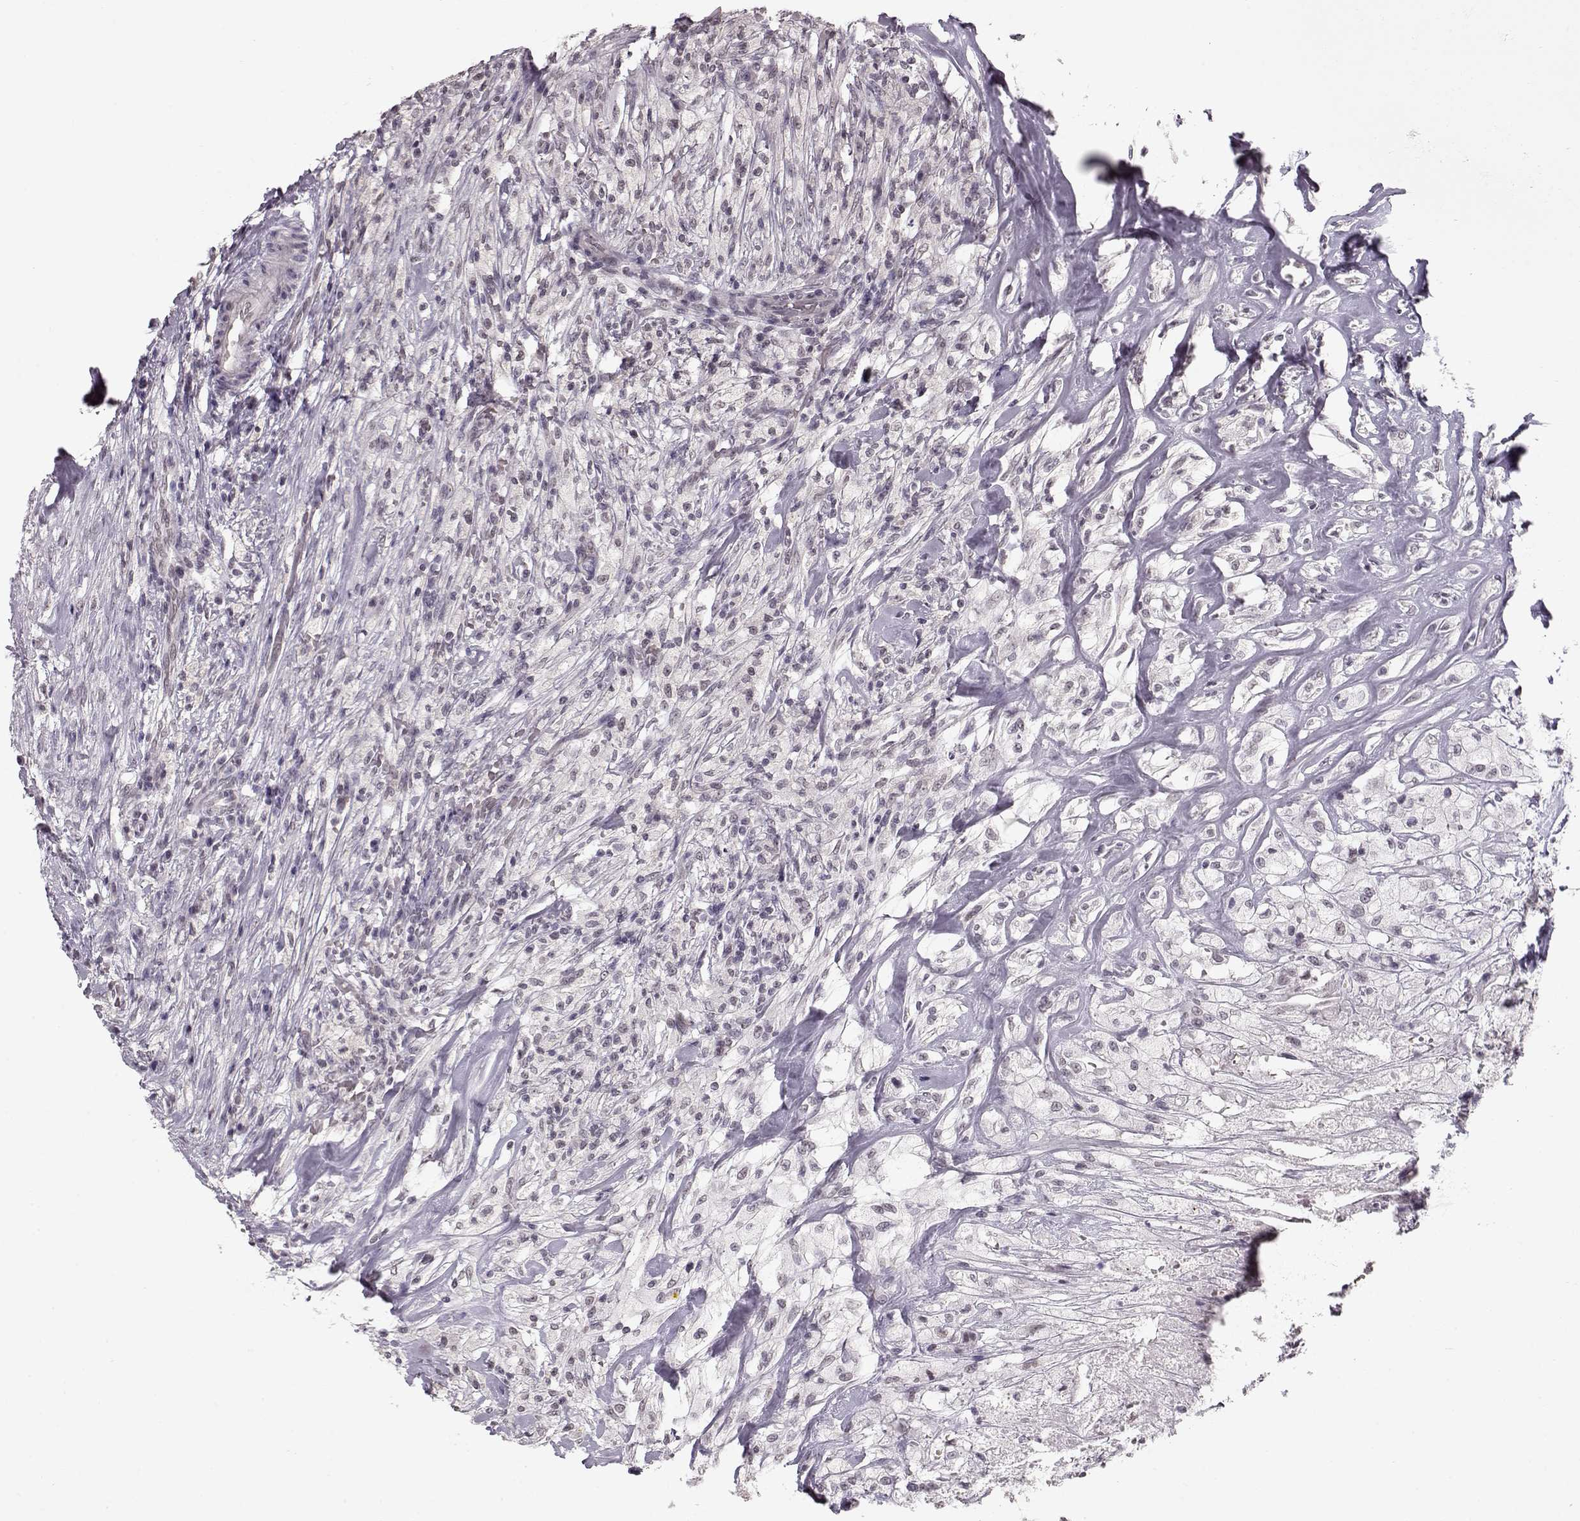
{"staining": {"intensity": "negative", "quantity": "none", "location": "none"}, "tissue": "testis cancer", "cell_type": "Tumor cells", "image_type": "cancer", "snomed": [{"axis": "morphology", "description": "Necrosis, NOS"}, {"axis": "morphology", "description": "Carcinoma, Embryonal, NOS"}, {"axis": "topography", "description": "Testis"}], "caption": "Testis cancer was stained to show a protein in brown. There is no significant positivity in tumor cells.", "gene": "PCP4", "patient": {"sex": "male", "age": 19}}